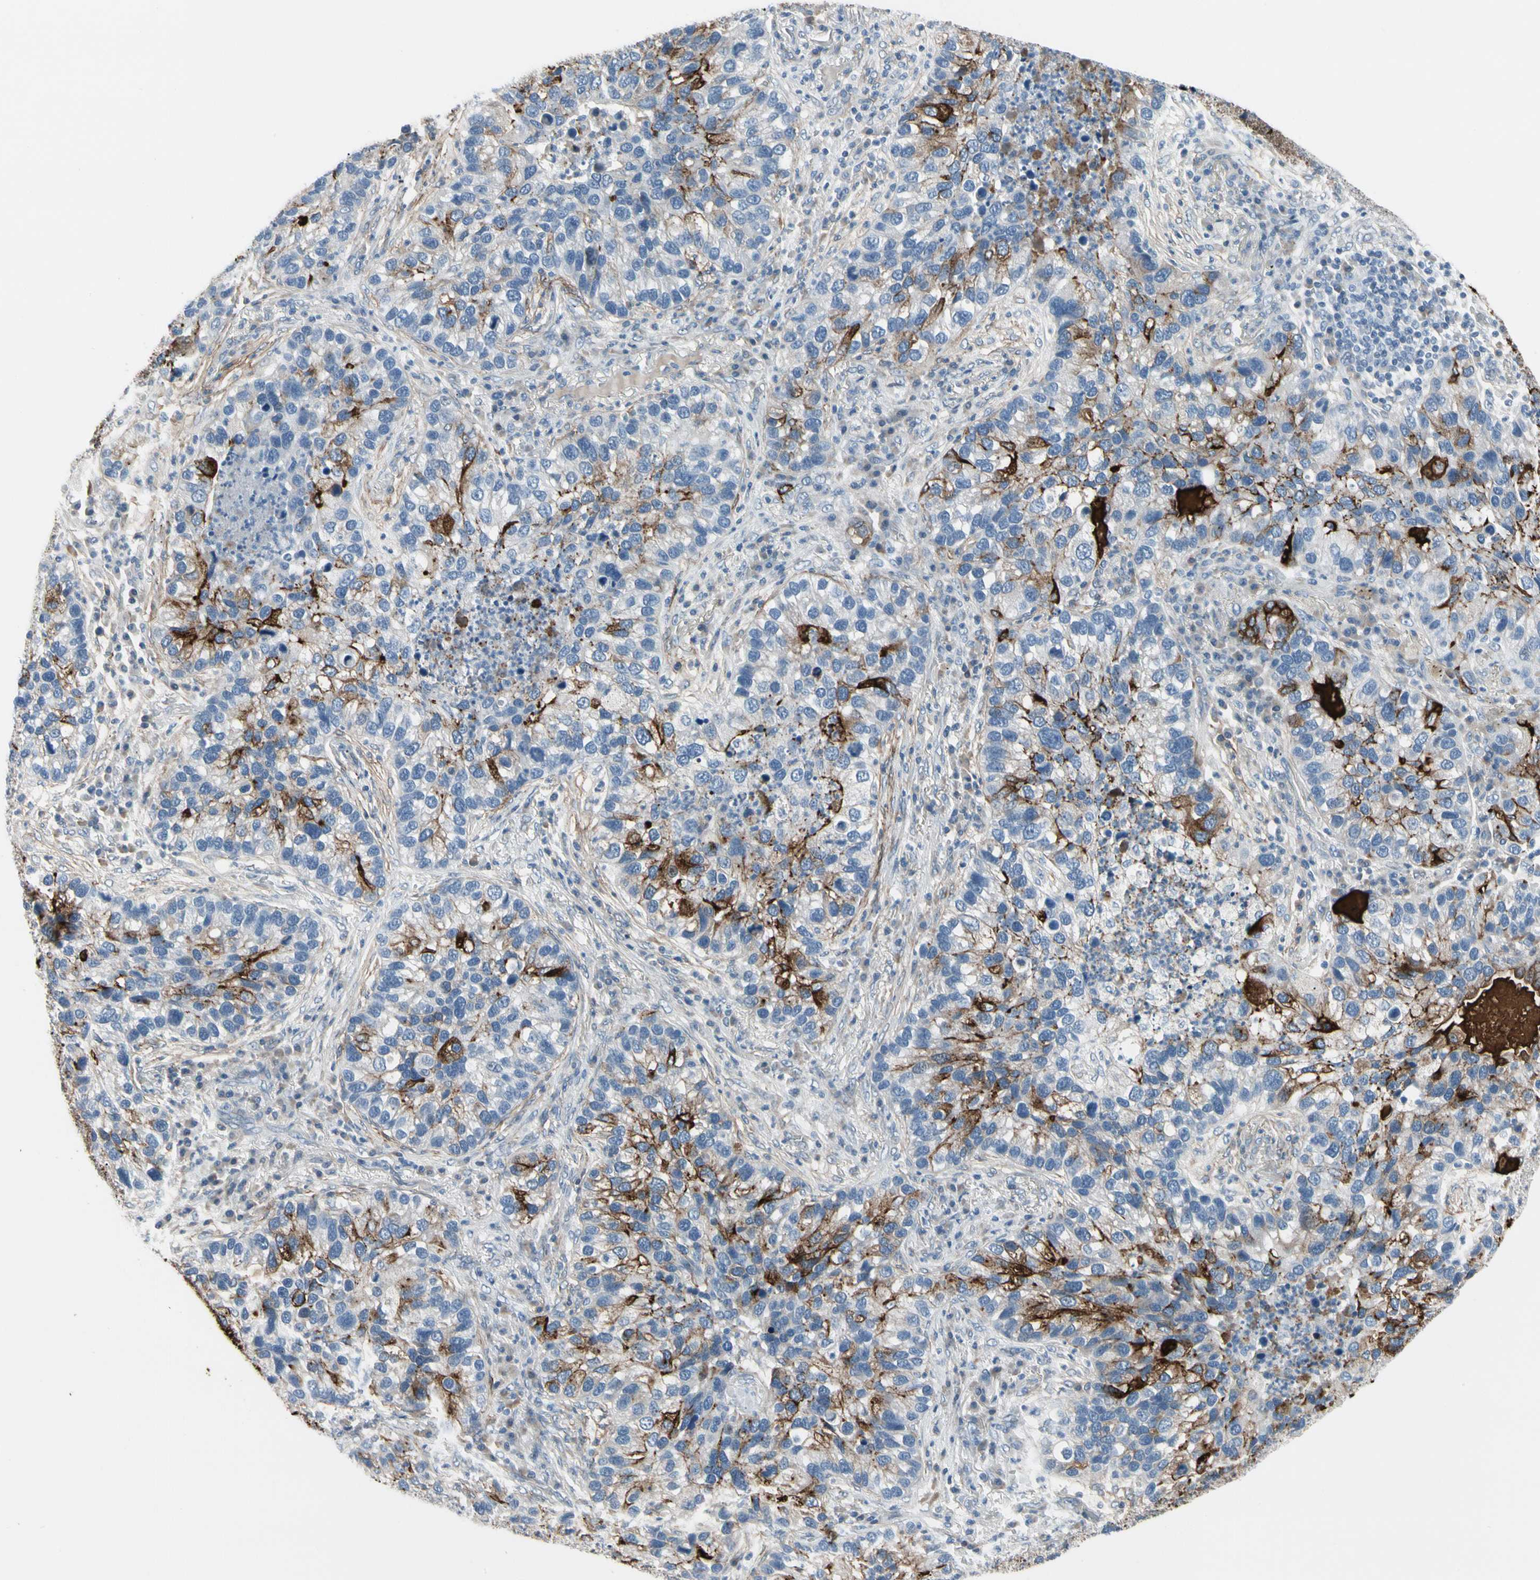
{"staining": {"intensity": "strong", "quantity": "<25%", "location": "cytoplasmic/membranous"}, "tissue": "lung cancer", "cell_type": "Tumor cells", "image_type": "cancer", "snomed": [{"axis": "morphology", "description": "Normal tissue, NOS"}, {"axis": "morphology", "description": "Adenocarcinoma, NOS"}, {"axis": "topography", "description": "Bronchus"}, {"axis": "topography", "description": "Lung"}], "caption": "Immunohistochemistry (IHC) micrograph of neoplastic tissue: human adenocarcinoma (lung) stained using immunohistochemistry shows medium levels of strong protein expression localized specifically in the cytoplasmic/membranous of tumor cells, appearing as a cytoplasmic/membranous brown color.", "gene": "PIGR", "patient": {"sex": "male", "age": 54}}